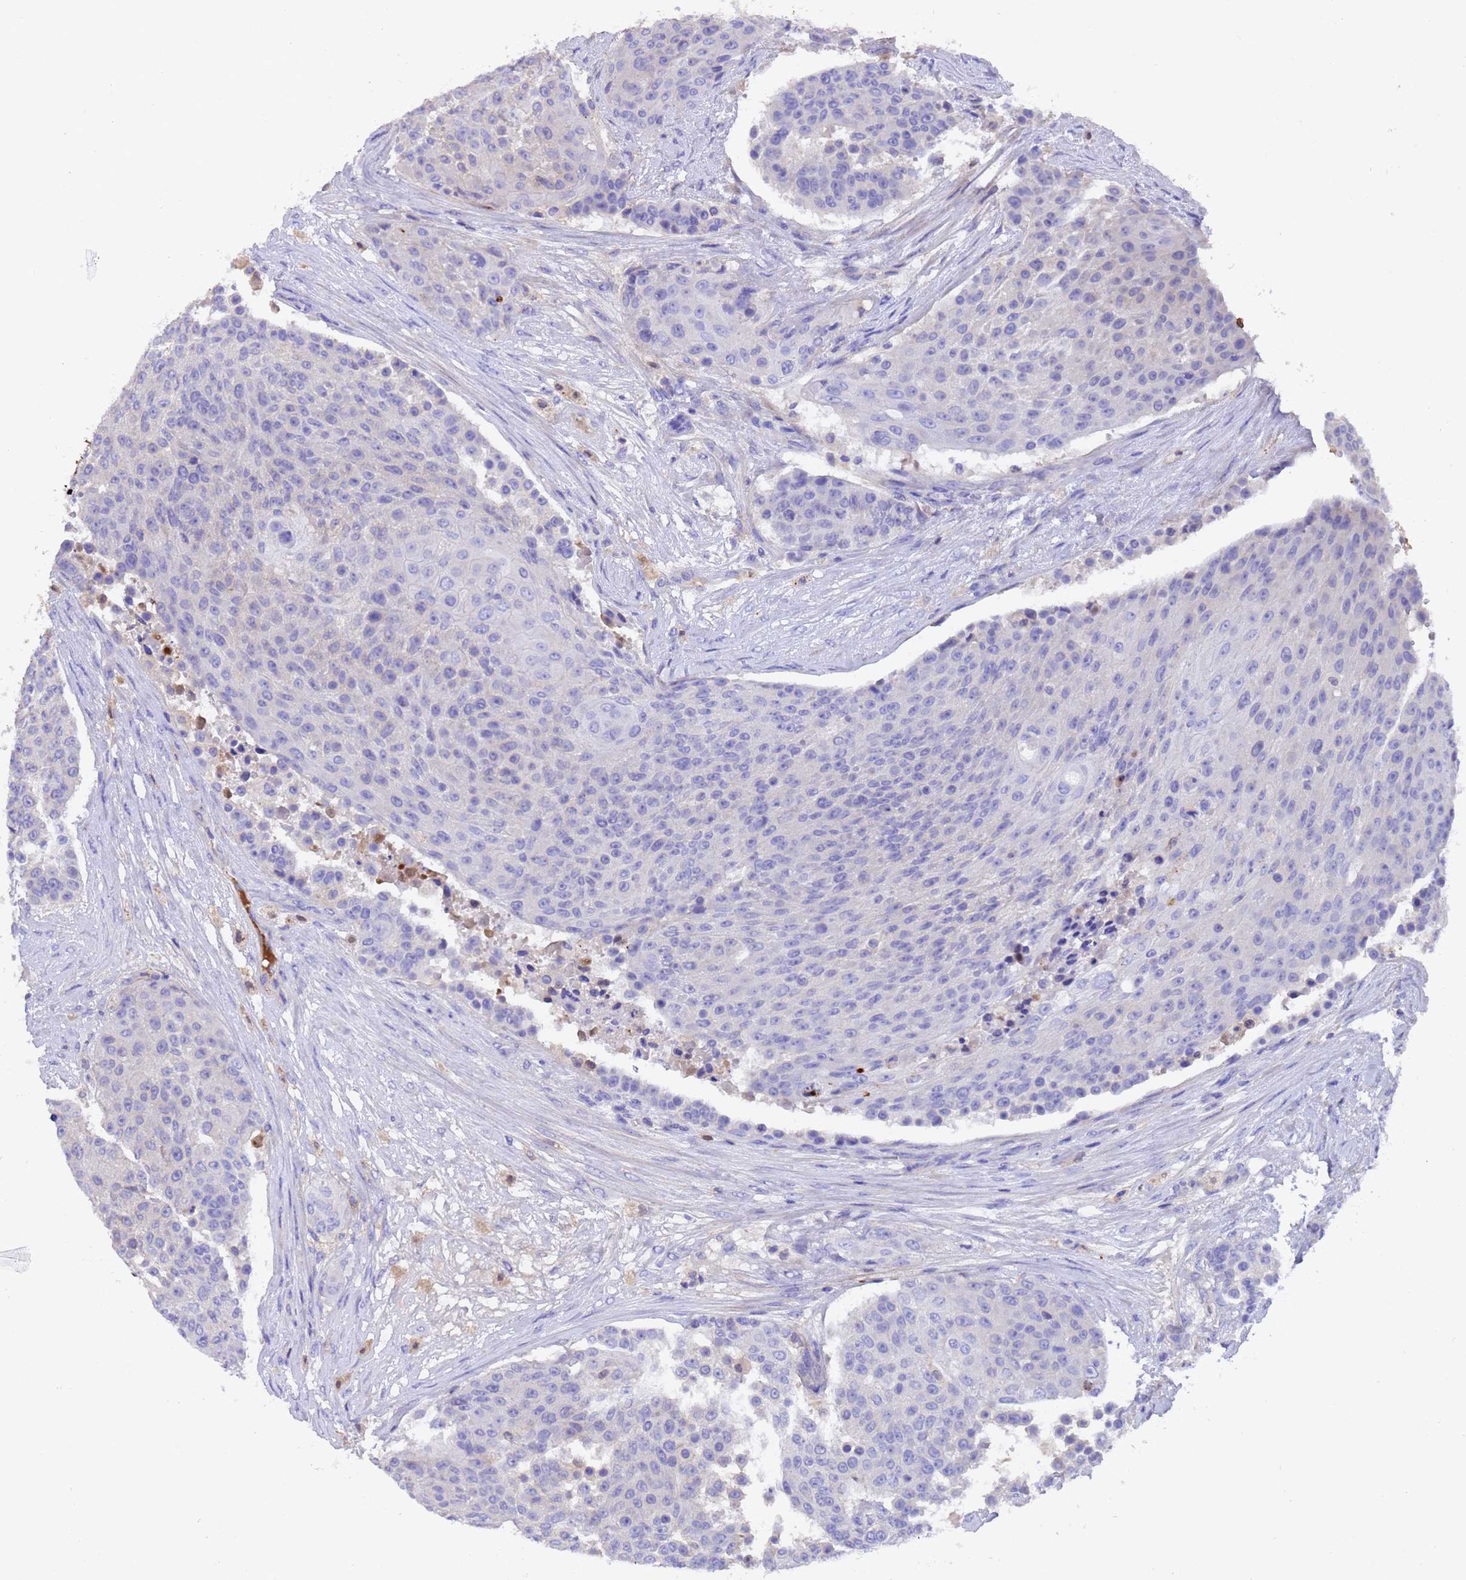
{"staining": {"intensity": "negative", "quantity": "none", "location": "none"}, "tissue": "urothelial cancer", "cell_type": "Tumor cells", "image_type": "cancer", "snomed": [{"axis": "morphology", "description": "Urothelial carcinoma, High grade"}, {"axis": "topography", "description": "Urinary bladder"}], "caption": "IHC of human urothelial carcinoma (high-grade) reveals no staining in tumor cells. The staining was performed using DAB to visualize the protein expression in brown, while the nuclei were stained in blue with hematoxylin (Magnification: 20x).", "gene": "ELP6", "patient": {"sex": "female", "age": 63}}